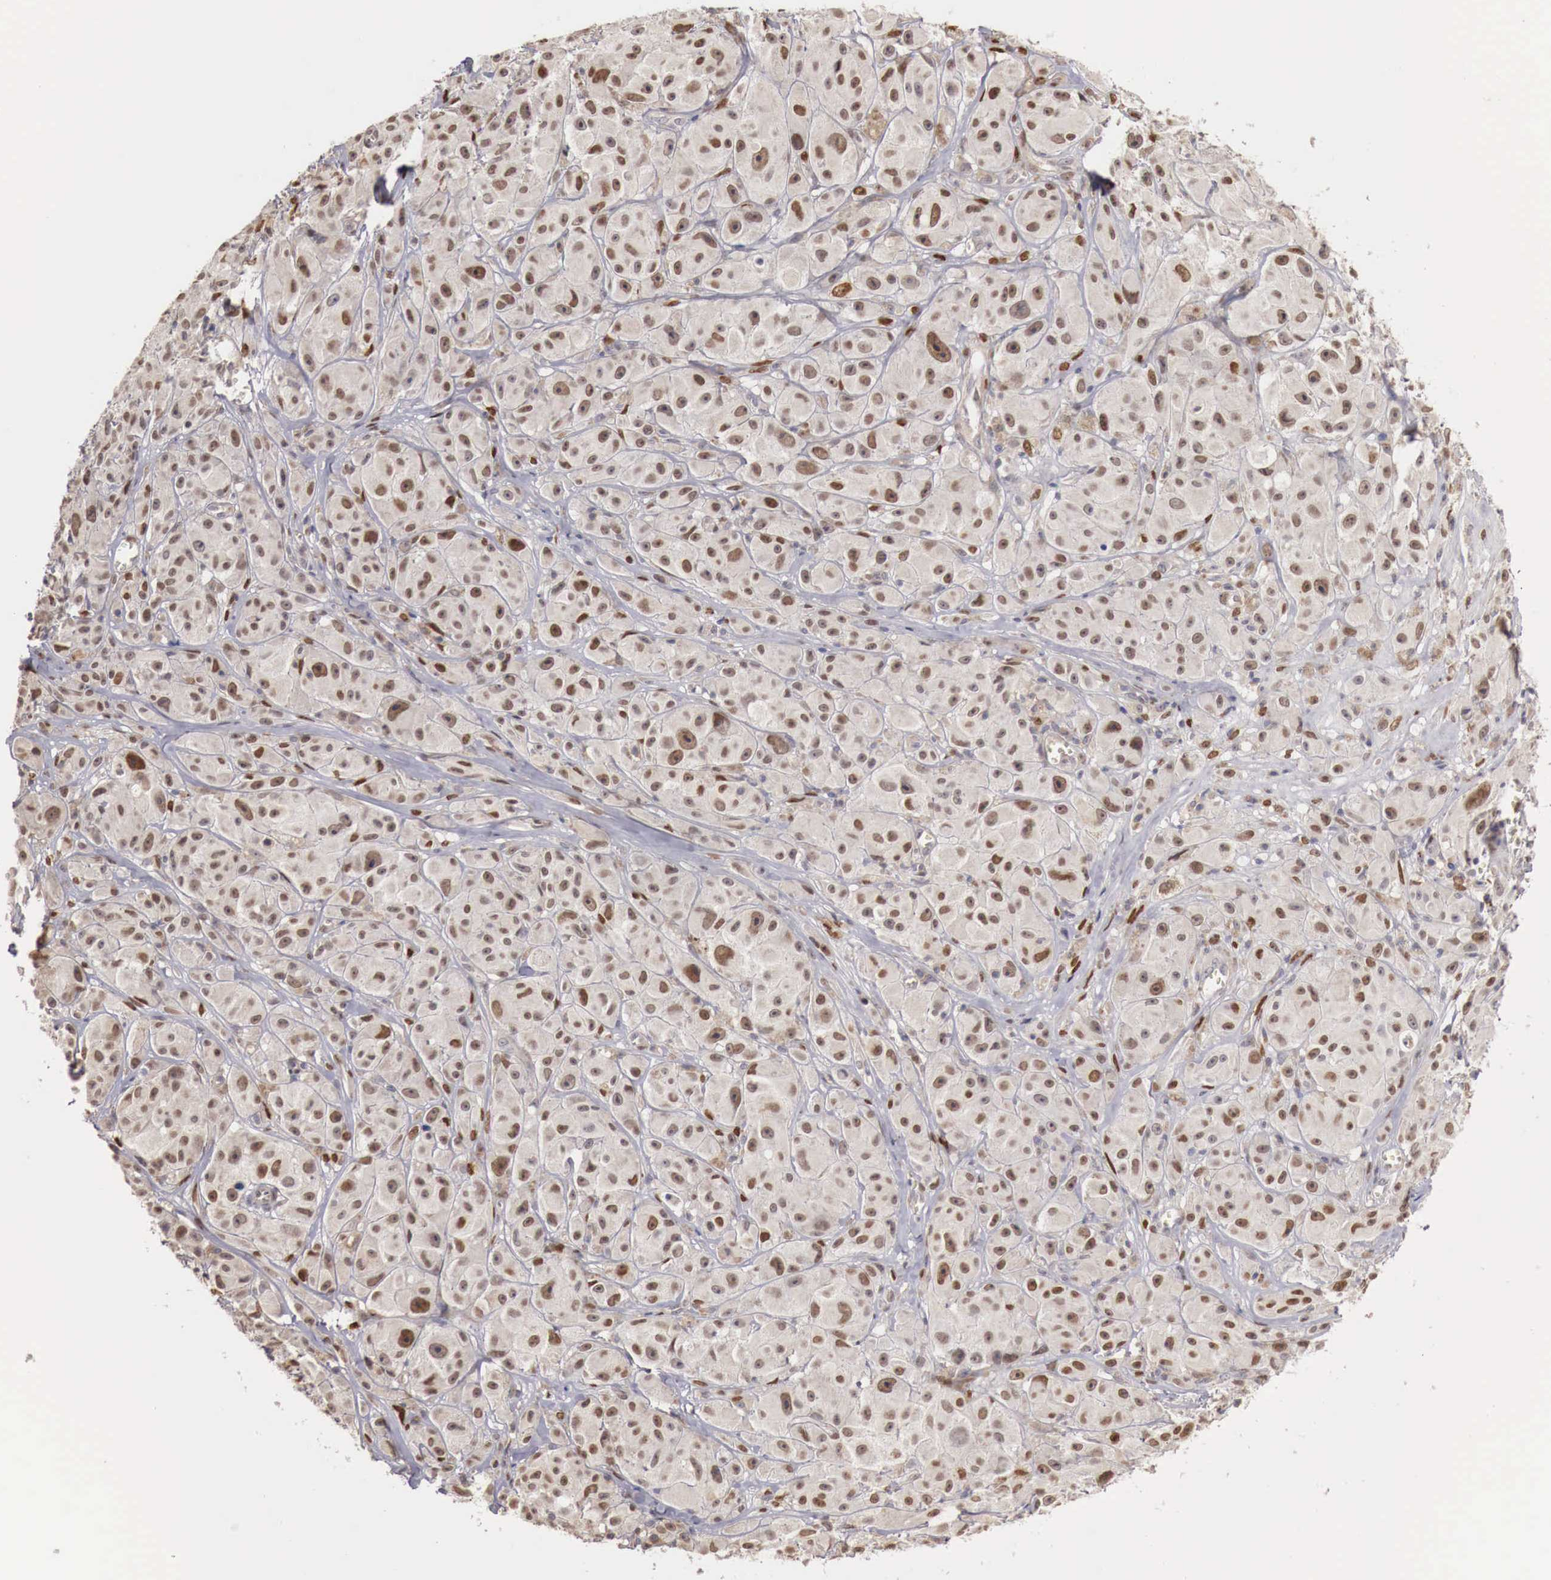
{"staining": {"intensity": "strong", "quantity": ">75%", "location": "nuclear"}, "tissue": "melanoma", "cell_type": "Tumor cells", "image_type": "cancer", "snomed": [{"axis": "morphology", "description": "Malignant melanoma, NOS"}, {"axis": "topography", "description": "Skin"}], "caption": "A brown stain shows strong nuclear positivity of a protein in melanoma tumor cells. (DAB IHC, brown staining for protein, blue staining for nuclei).", "gene": "KHDRBS2", "patient": {"sex": "male", "age": 56}}